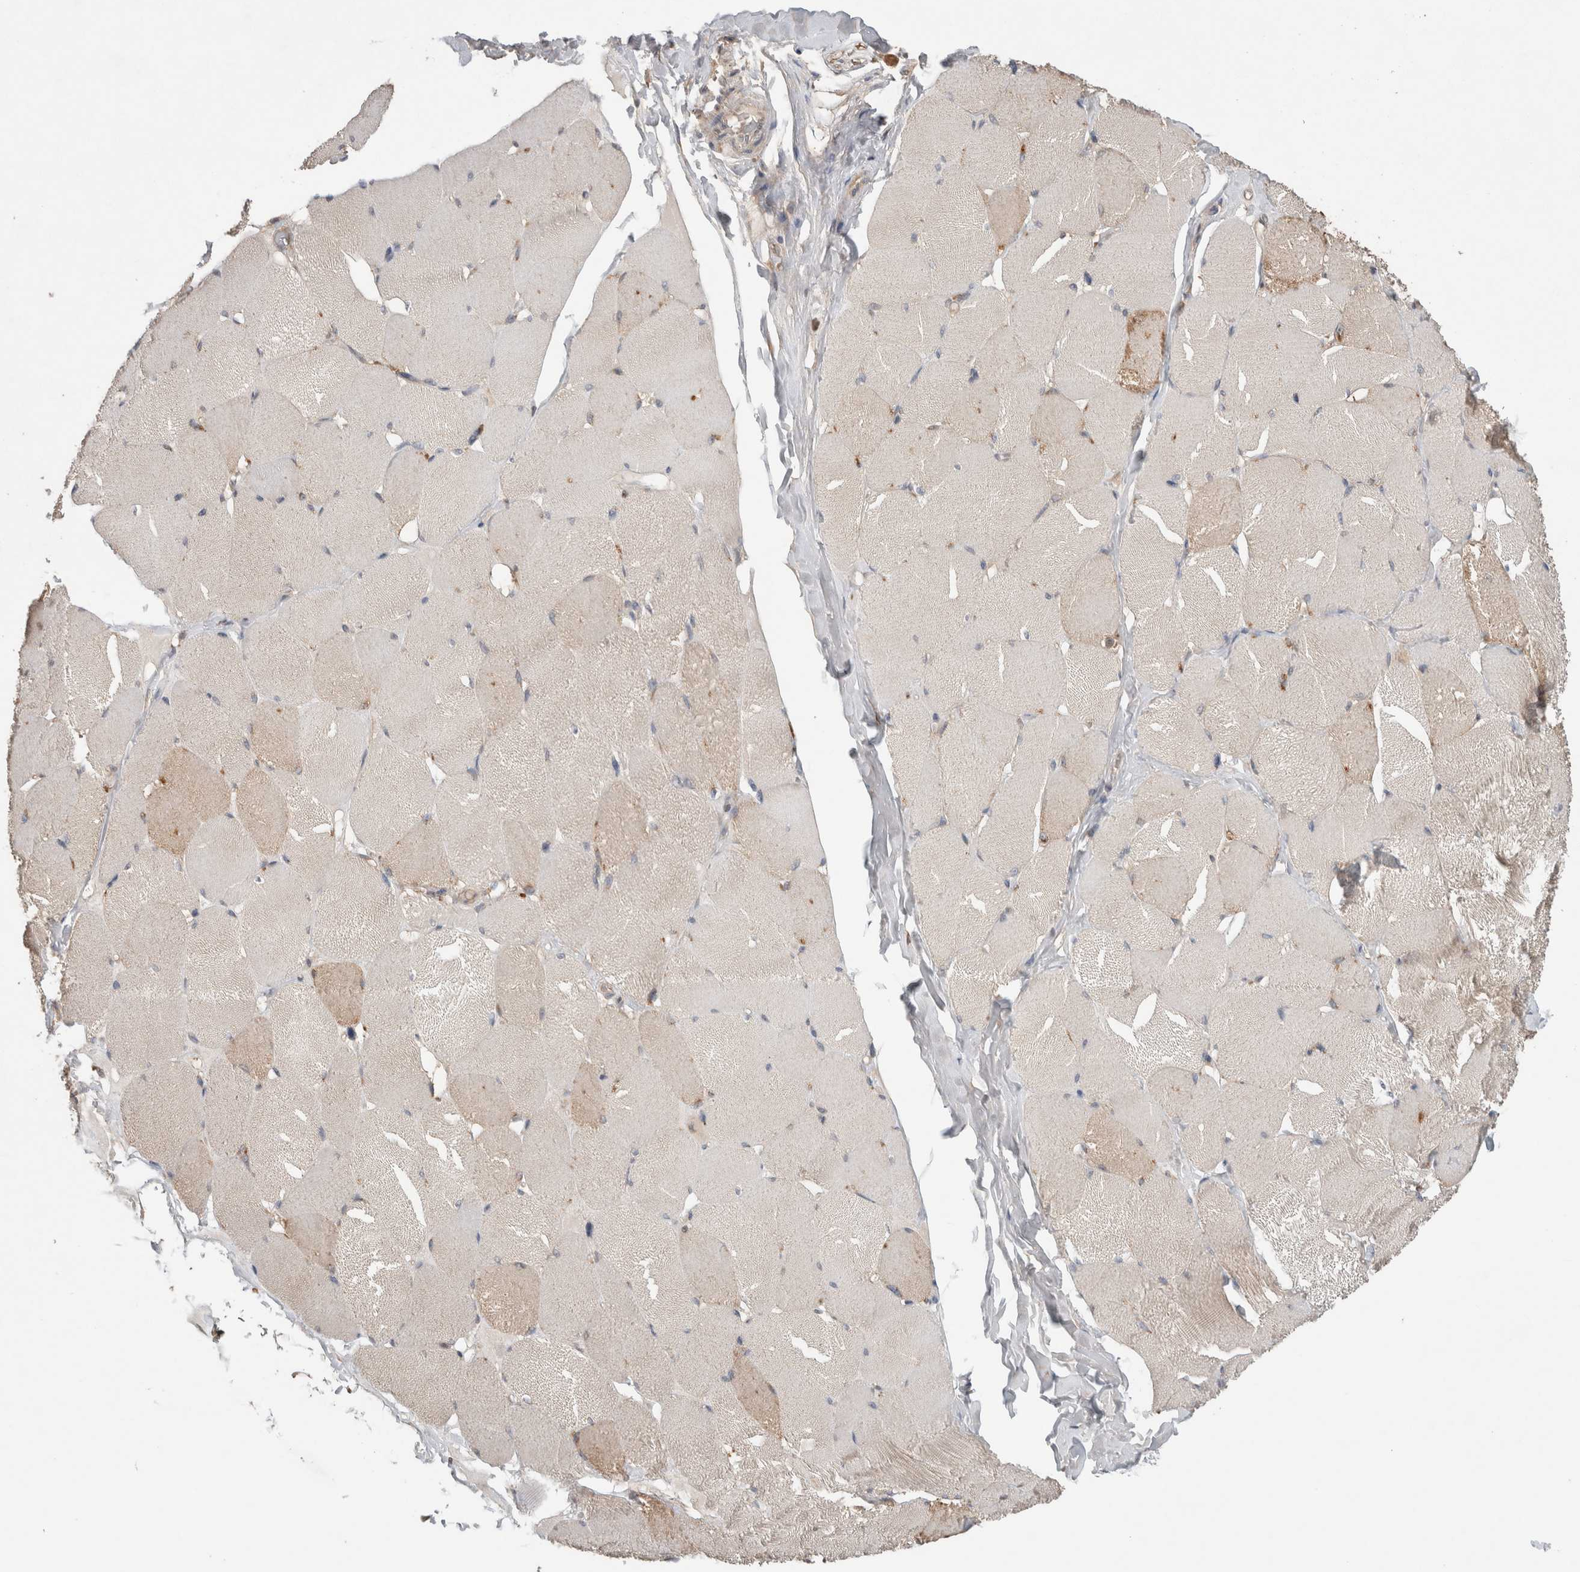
{"staining": {"intensity": "weak", "quantity": "<25%", "location": "cytoplasmic/membranous"}, "tissue": "skeletal muscle", "cell_type": "Myocytes", "image_type": "normal", "snomed": [{"axis": "morphology", "description": "Normal tissue, NOS"}, {"axis": "topography", "description": "Skin"}, {"axis": "topography", "description": "Skeletal muscle"}], "caption": "An immunohistochemistry micrograph of benign skeletal muscle is shown. There is no staining in myocytes of skeletal muscle. Nuclei are stained in blue.", "gene": "TRIM5", "patient": {"sex": "male", "age": 83}}